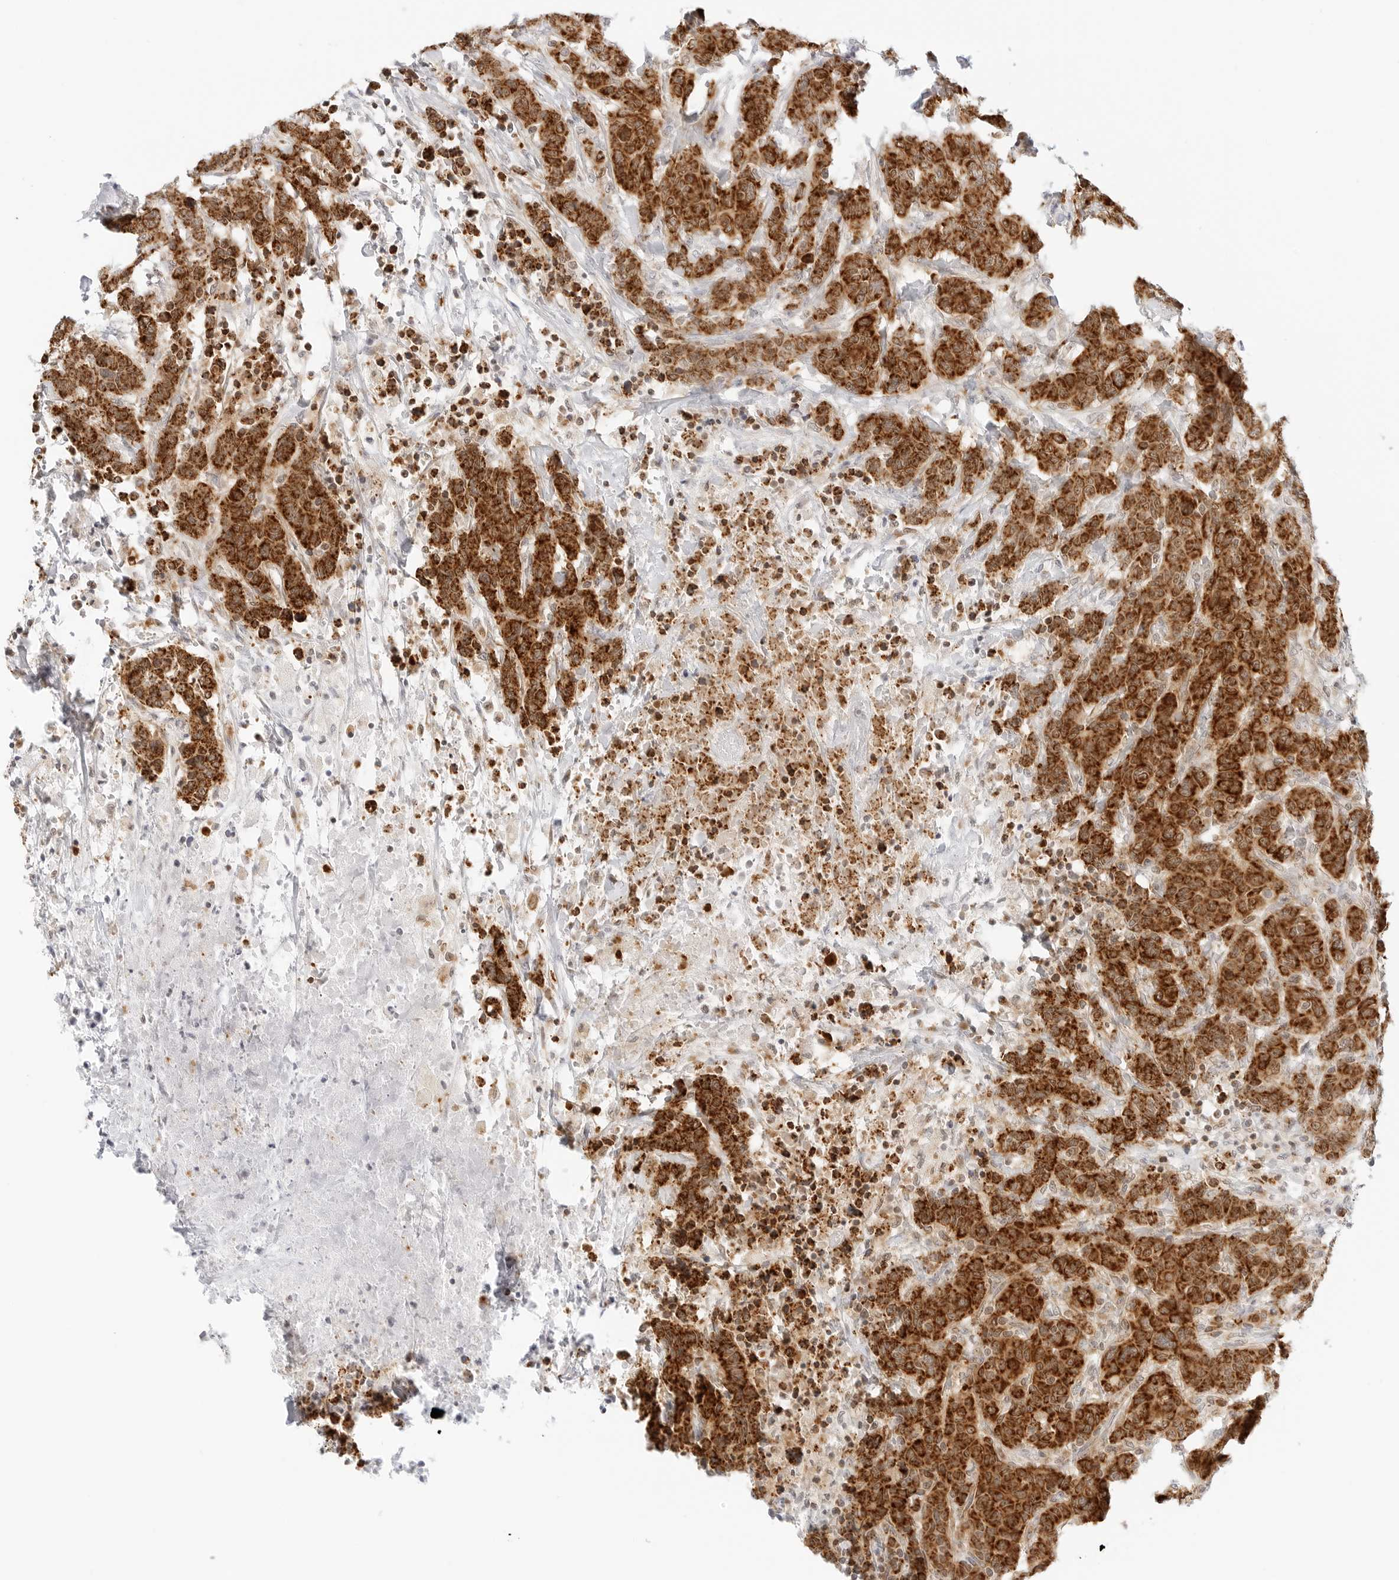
{"staining": {"intensity": "strong", "quantity": ">75%", "location": "cytoplasmic/membranous"}, "tissue": "breast cancer", "cell_type": "Tumor cells", "image_type": "cancer", "snomed": [{"axis": "morphology", "description": "Duct carcinoma"}, {"axis": "topography", "description": "Breast"}], "caption": "Tumor cells demonstrate strong cytoplasmic/membranous staining in approximately >75% of cells in invasive ductal carcinoma (breast).", "gene": "FH", "patient": {"sex": "female", "age": 37}}